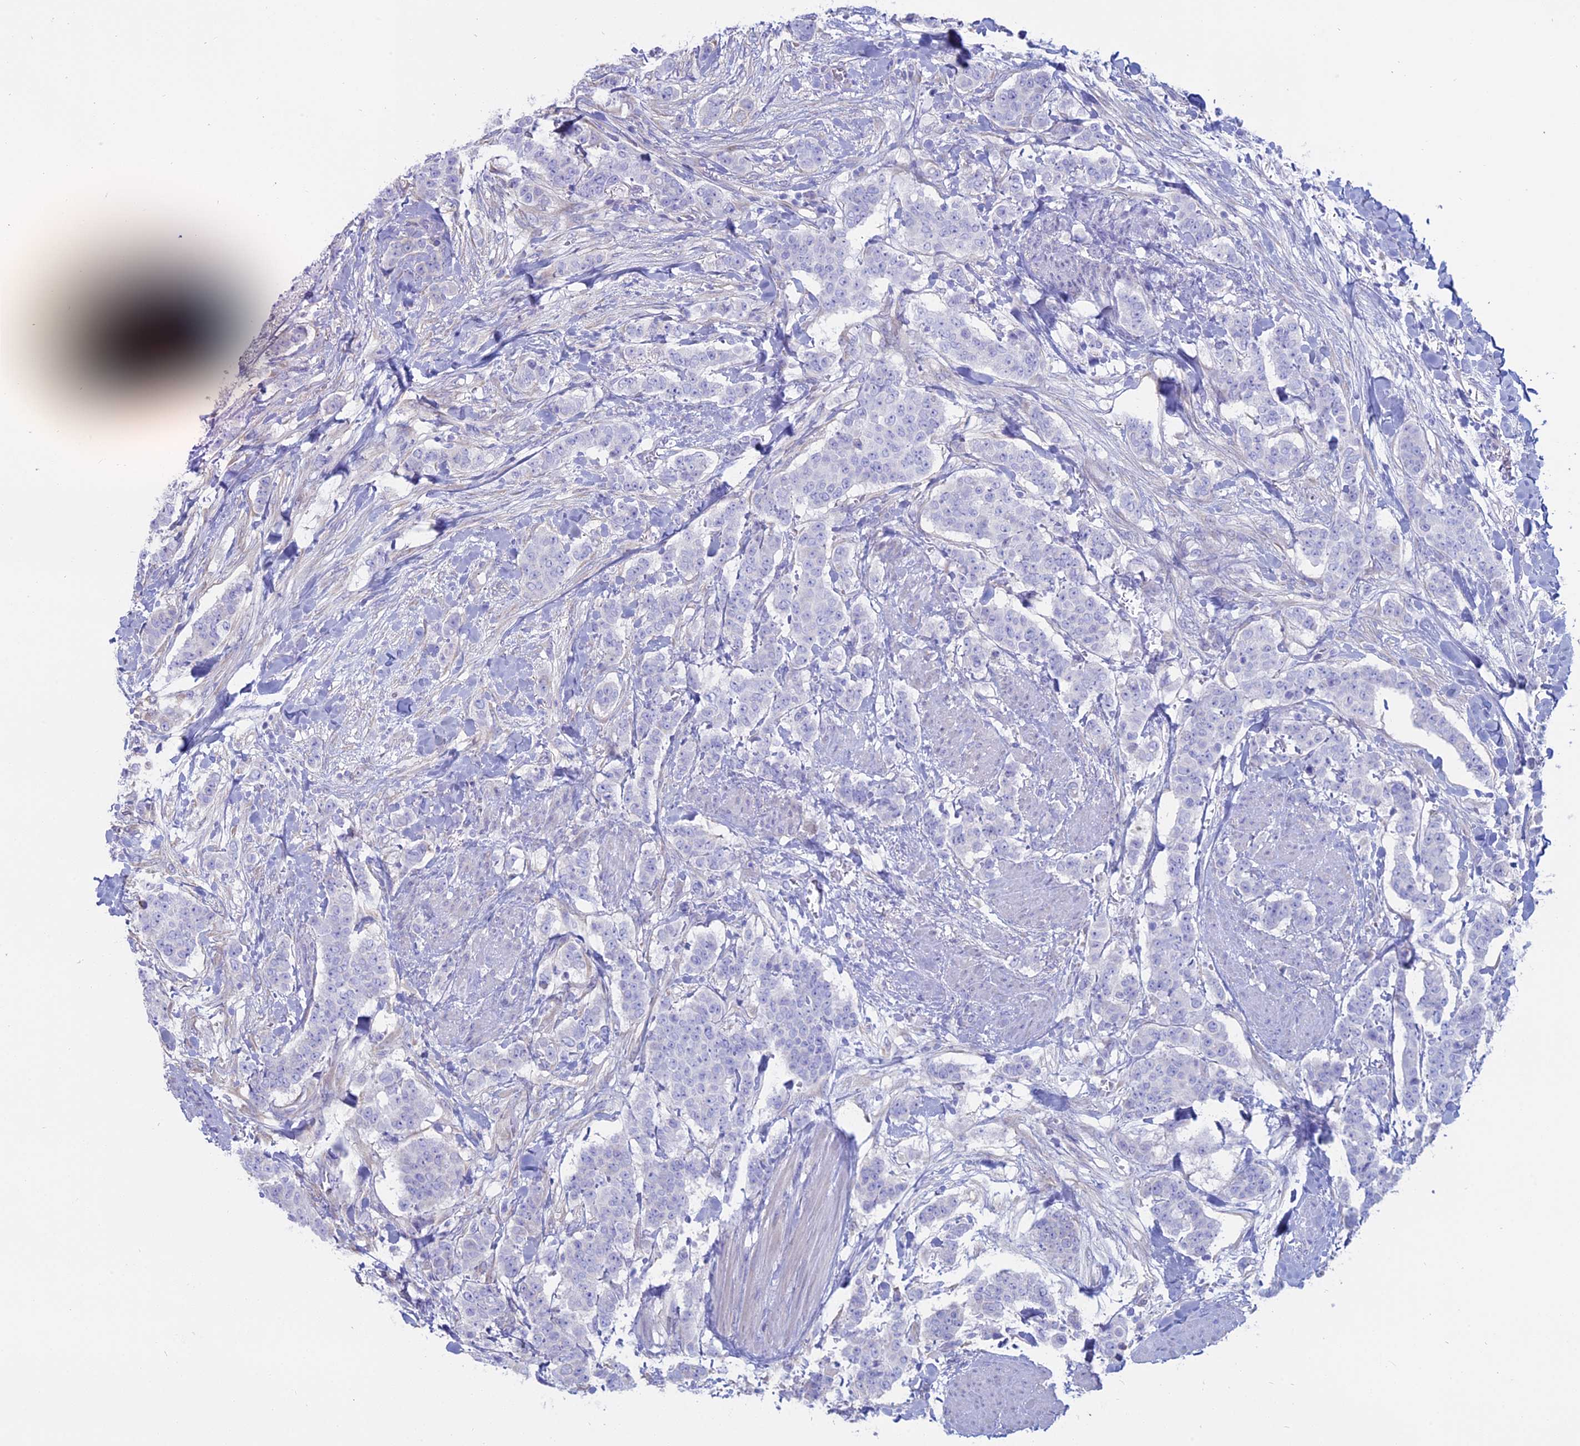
{"staining": {"intensity": "negative", "quantity": "none", "location": "none"}, "tissue": "breast cancer", "cell_type": "Tumor cells", "image_type": "cancer", "snomed": [{"axis": "morphology", "description": "Duct carcinoma"}, {"axis": "topography", "description": "Breast"}], "caption": "Immunohistochemical staining of human breast cancer exhibits no significant expression in tumor cells.", "gene": "OR2AE1", "patient": {"sex": "female", "age": 40}}